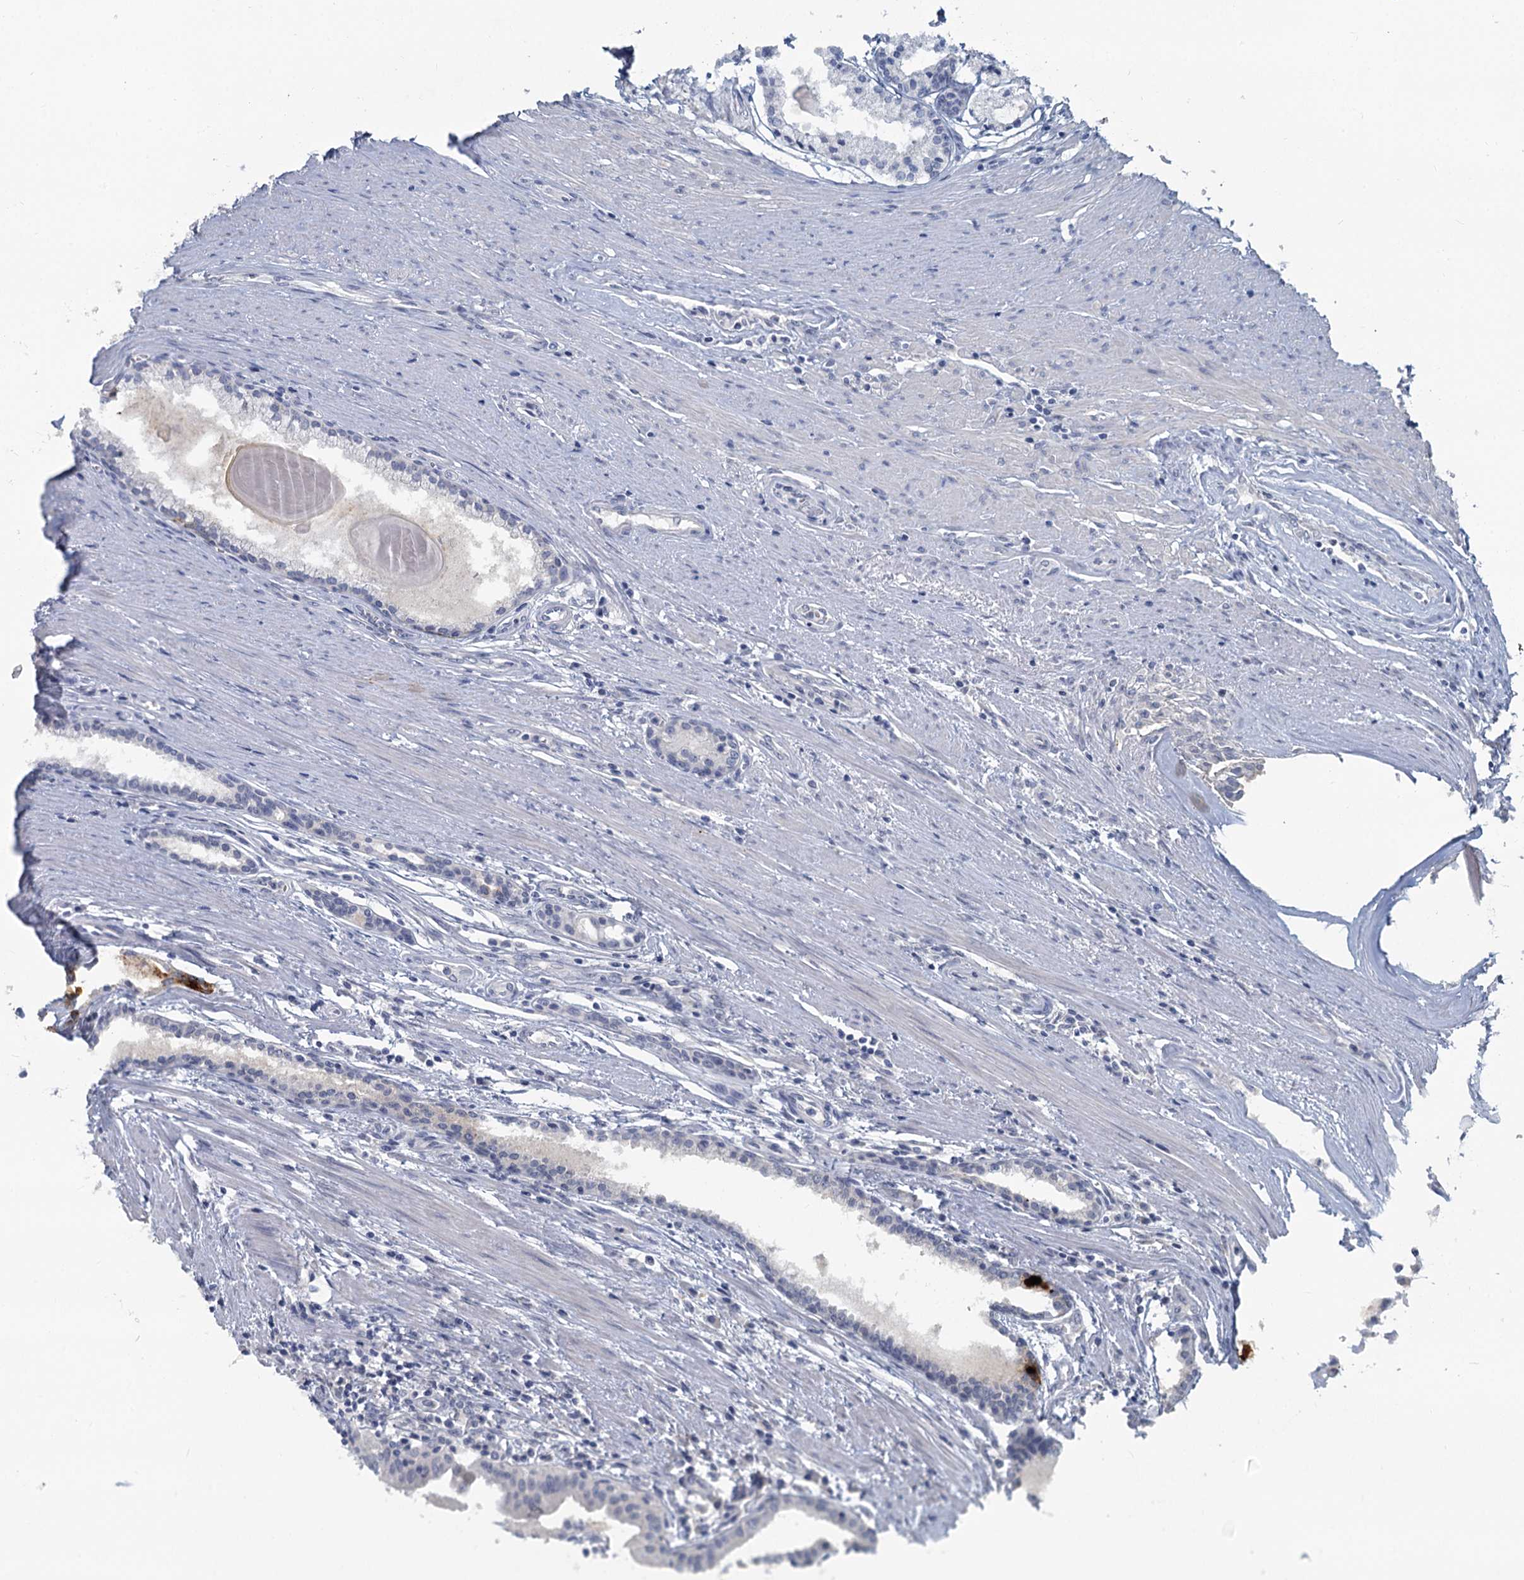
{"staining": {"intensity": "negative", "quantity": "none", "location": "none"}, "tissue": "prostate cancer", "cell_type": "Tumor cells", "image_type": "cancer", "snomed": [{"axis": "morphology", "description": "Adenocarcinoma, High grade"}, {"axis": "topography", "description": "Prostate"}], "caption": "Immunohistochemistry of human prostate high-grade adenocarcinoma reveals no staining in tumor cells. (Stains: DAB IHC with hematoxylin counter stain, Microscopy: brightfield microscopy at high magnification).", "gene": "CHGA", "patient": {"sex": "male", "age": 68}}